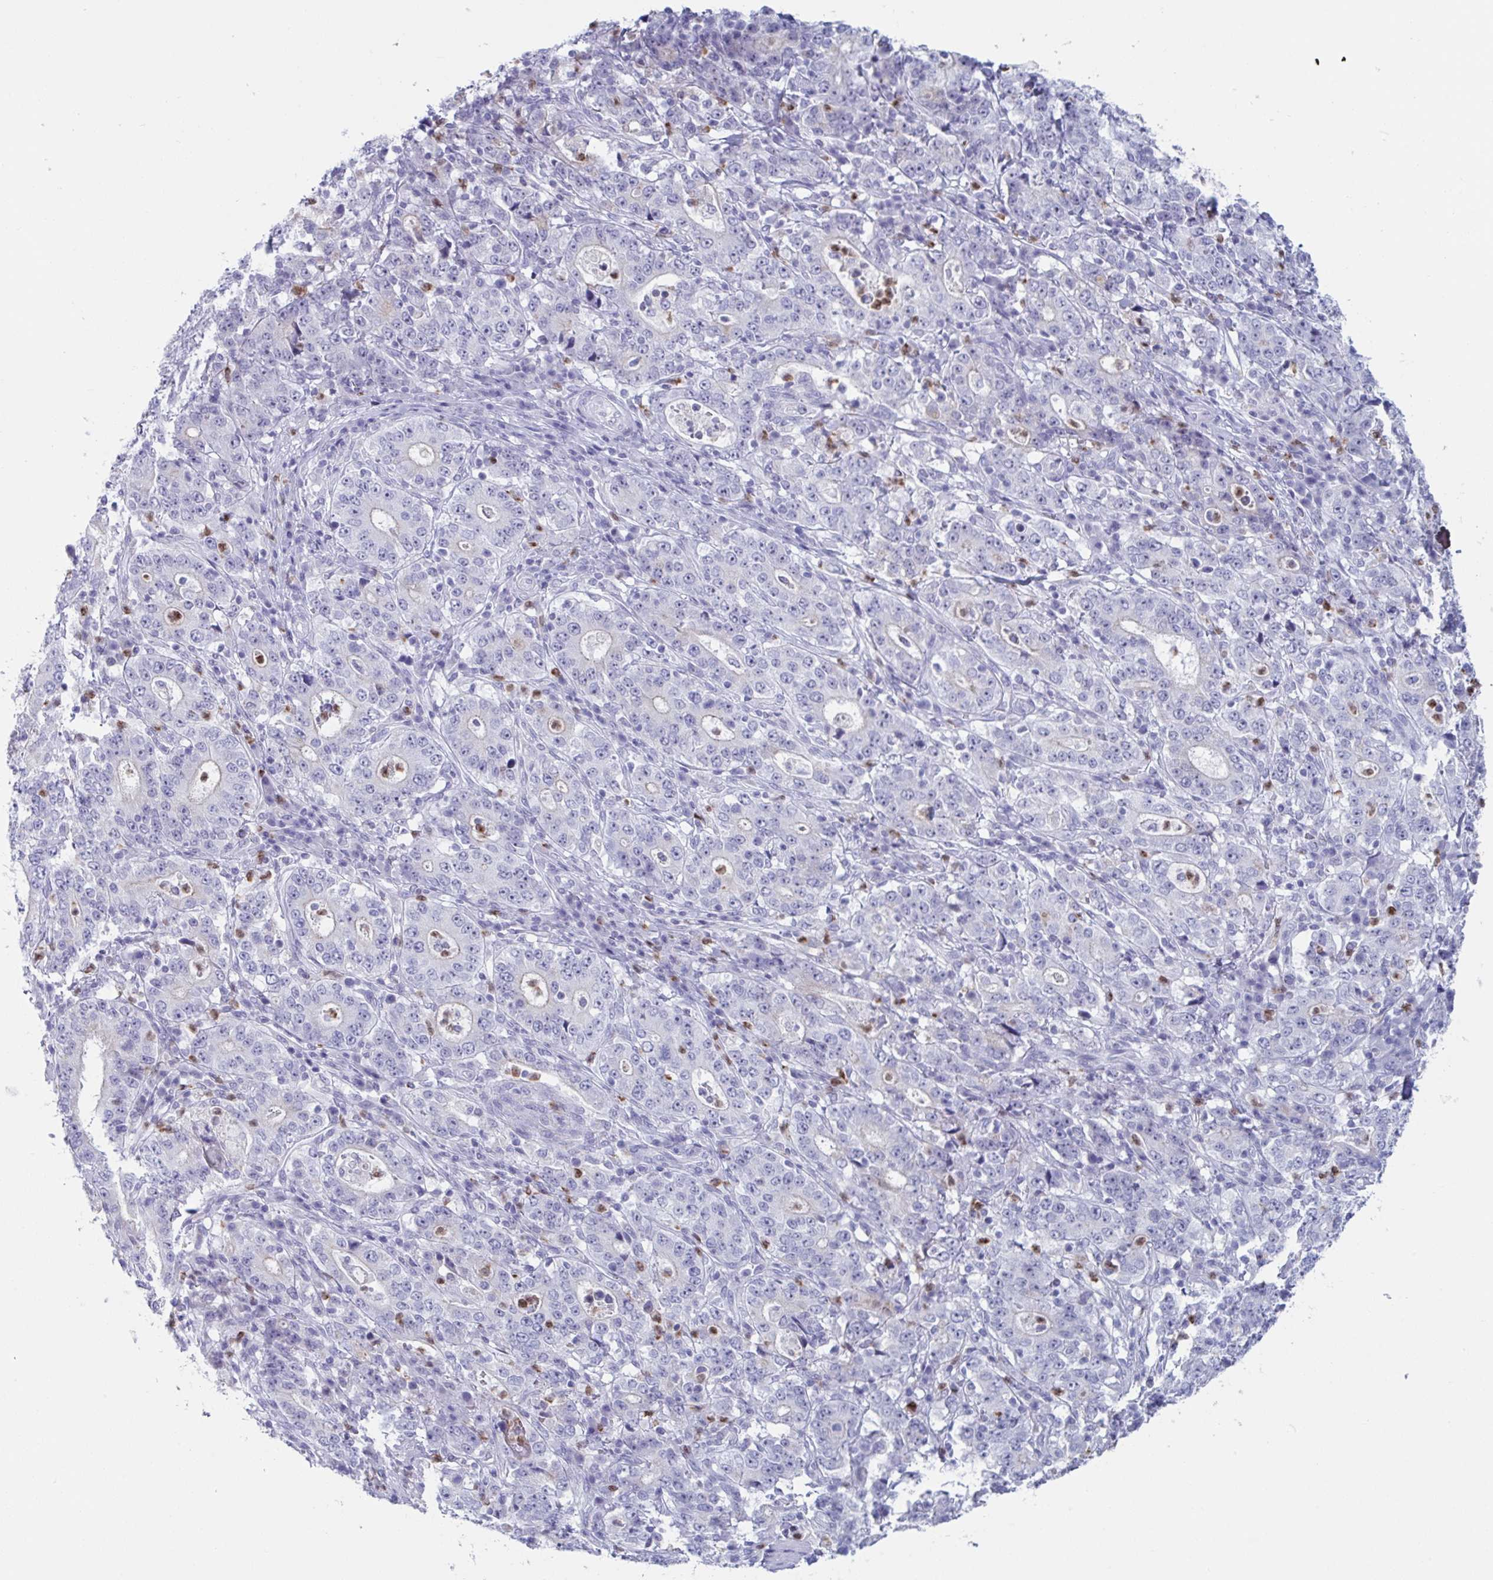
{"staining": {"intensity": "negative", "quantity": "none", "location": "none"}, "tissue": "stomach cancer", "cell_type": "Tumor cells", "image_type": "cancer", "snomed": [{"axis": "morphology", "description": "Normal tissue, NOS"}, {"axis": "morphology", "description": "Adenocarcinoma, NOS"}, {"axis": "topography", "description": "Stomach, upper"}, {"axis": "topography", "description": "Stomach"}], "caption": "The IHC micrograph has no significant staining in tumor cells of stomach adenocarcinoma tissue.", "gene": "CYP4F11", "patient": {"sex": "male", "age": 59}}